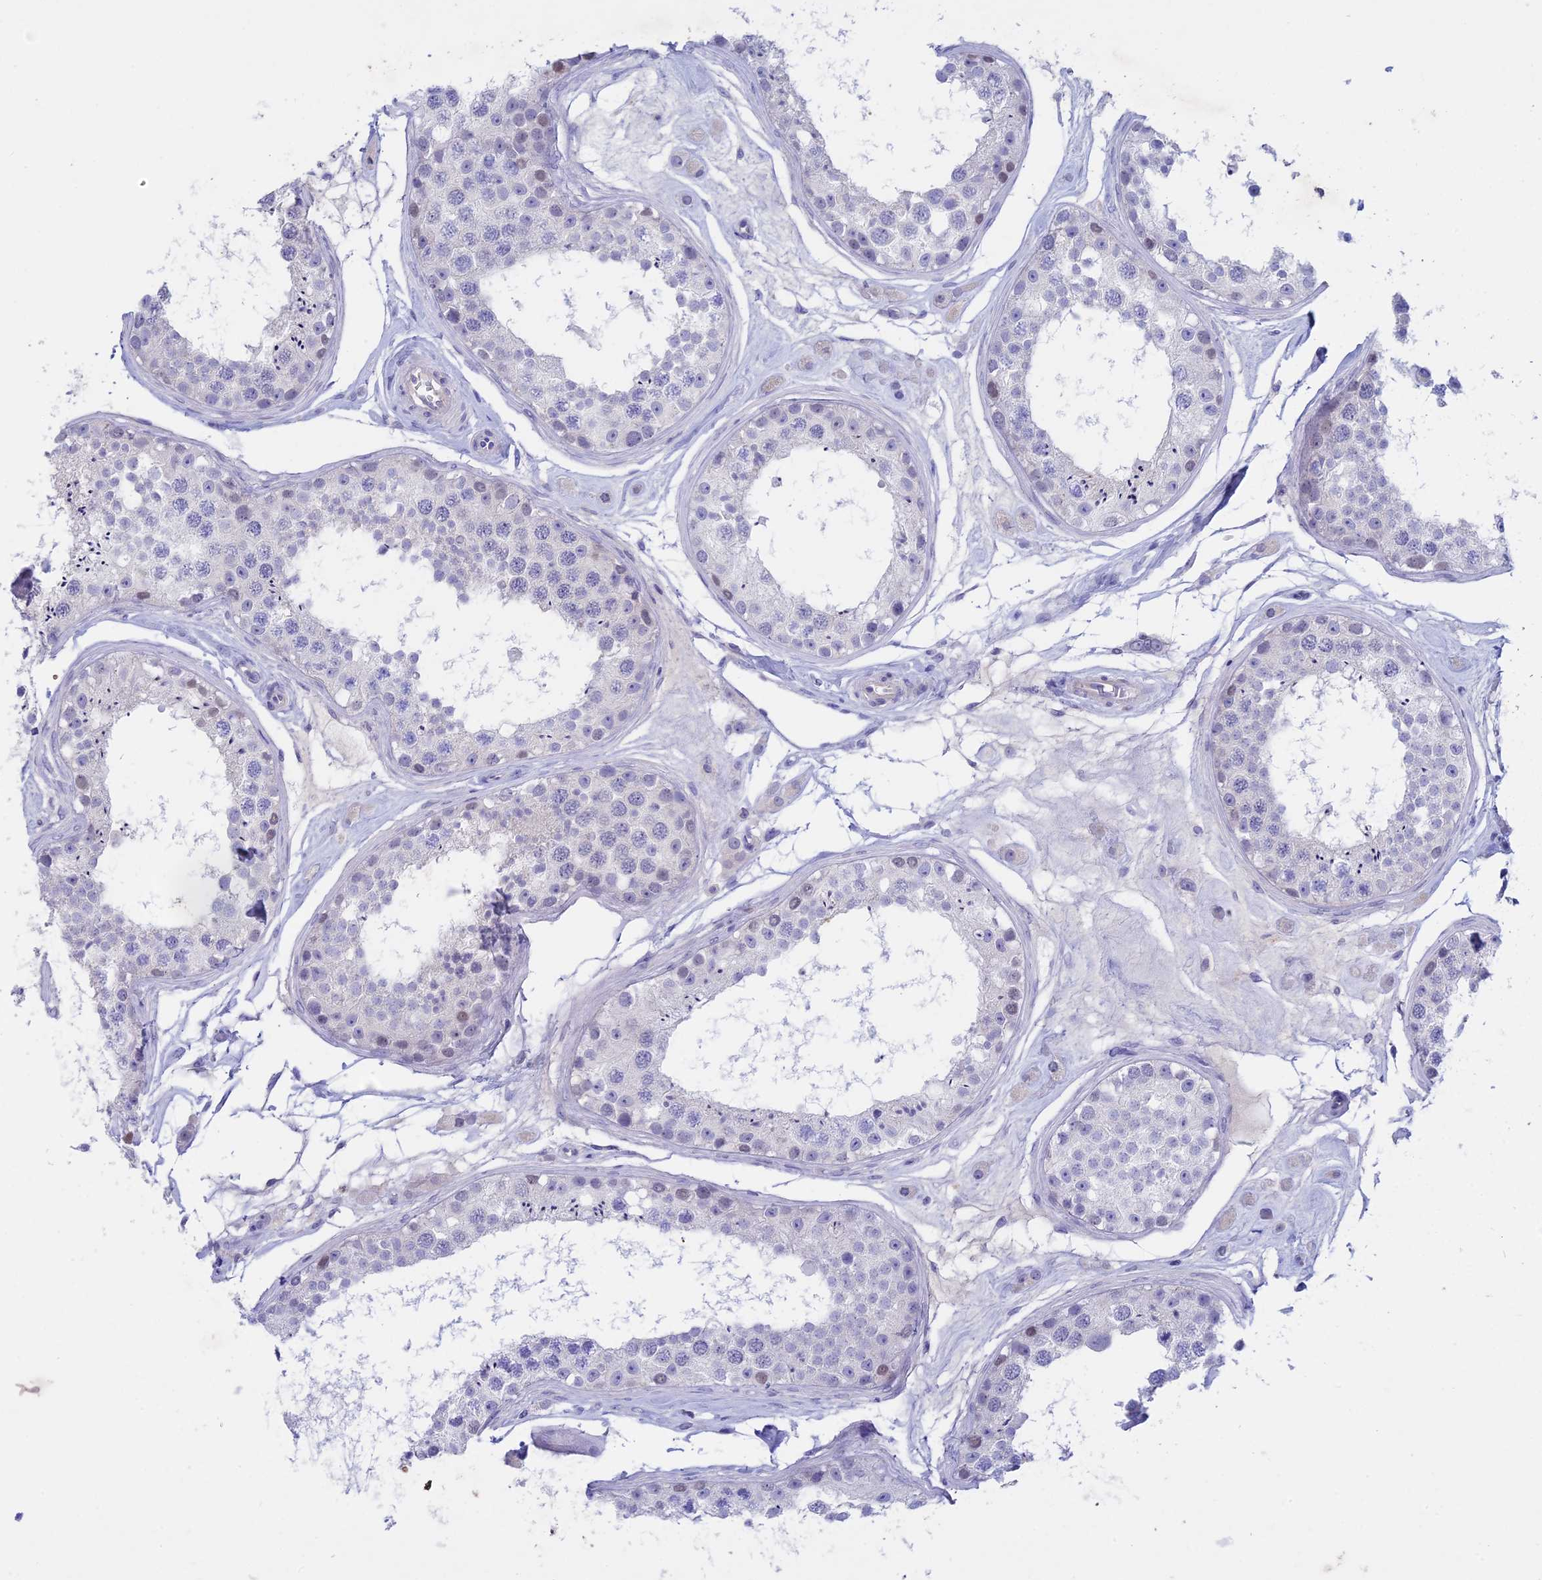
{"staining": {"intensity": "negative", "quantity": "none", "location": "none"}, "tissue": "testis", "cell_type": "Cells in seminiferous ducts", "image_type": "normal", "snomed": [{"axis": "morphology", "description": "Normal tissue, NOS"}, {"axis": "topography", "description": "Testis"}], "caption": "Testis was stained to show a protein in brown. There is no significant staining in cells in seminiferous ducts. (IHC, brightfield microscopy, high magnification).", "gene": "BTBD19", "patient": {"sex": "male", "age": 25}}